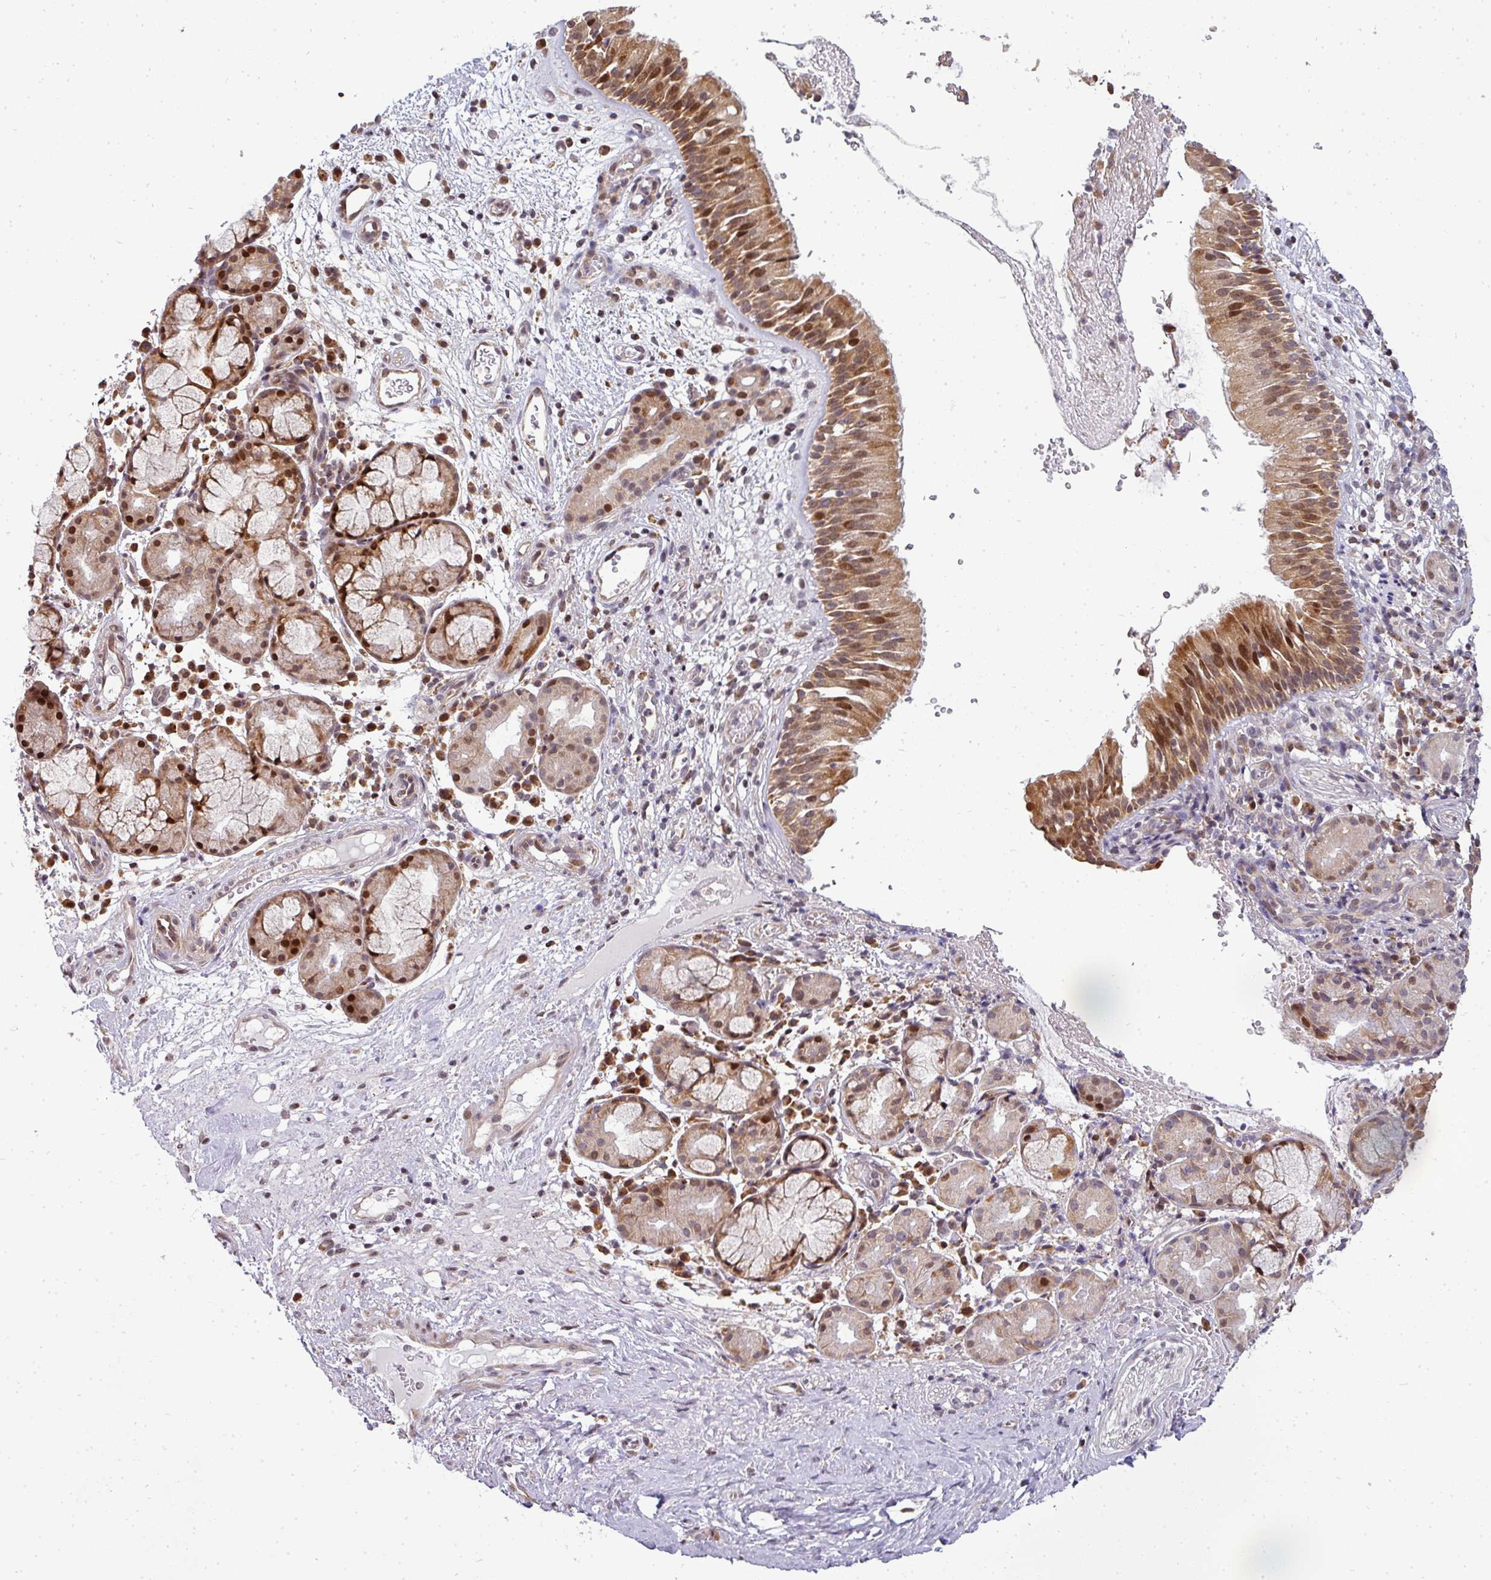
{"staining": {"intensity": "moderate", "quantity": ">75%", "location": "cytoplasmic/membranous,nuclear"}, "tissue": "nasopharynx", "cell_type": "Respiratory epithelial cells", "image_type": "normal", "snomed": [{"axis": "morphology", "description": "Normal tissue, NOS"}, {"axis": "topography", "description": "Nasopharynx"}], "caption": "Immunohistochemistry of unremarkable human nasopharynx displays medium levels of moderate cytoplasmic/membranous,nuclear expression in approximately >75% of respiratory epithelial cells.", "gene": "MAZ", "patient": {"sex": "male", "age": 65}}